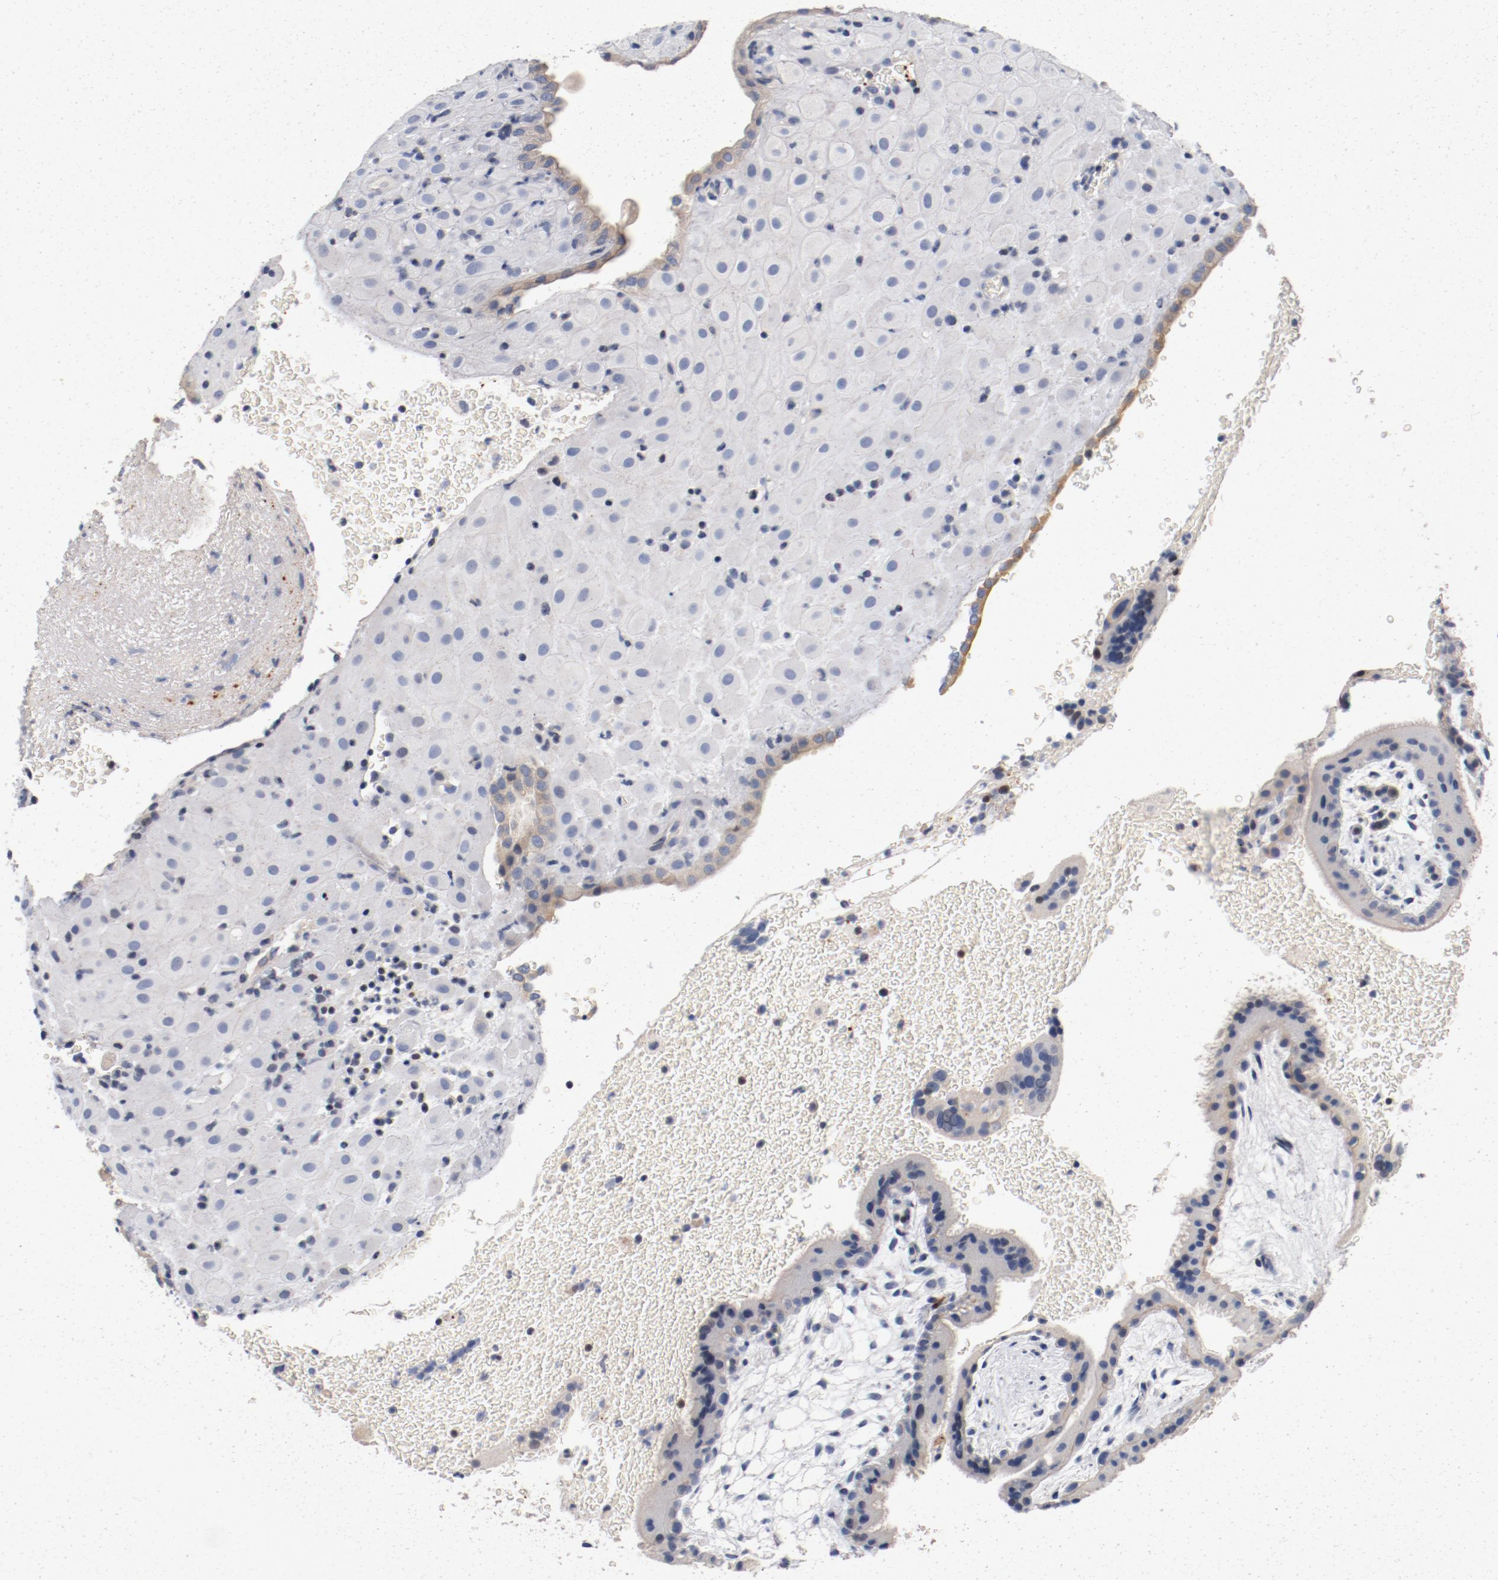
{"staining": {"intensity": "moderate", "quantity": "<25%", "location": "cytoplasmic/membranous"}, "tissue": "placenta", "cell_type": "Decidual cells", "image_type": "normal", "snomed": [{"axis": "morphology", "description": "Normal tissue, NOS"}, {"axis": "topography", "description": "Placenta"}], "caption": "Immunohistochemistry image of unremarkable placenta stained for a protein (brown), which exhibits low levels of moderate cytoplasmic/membranous positivity in about <25% of decidual cells.", "gene": "PIM1", "patient": {"sex": "female", "age": 19}}